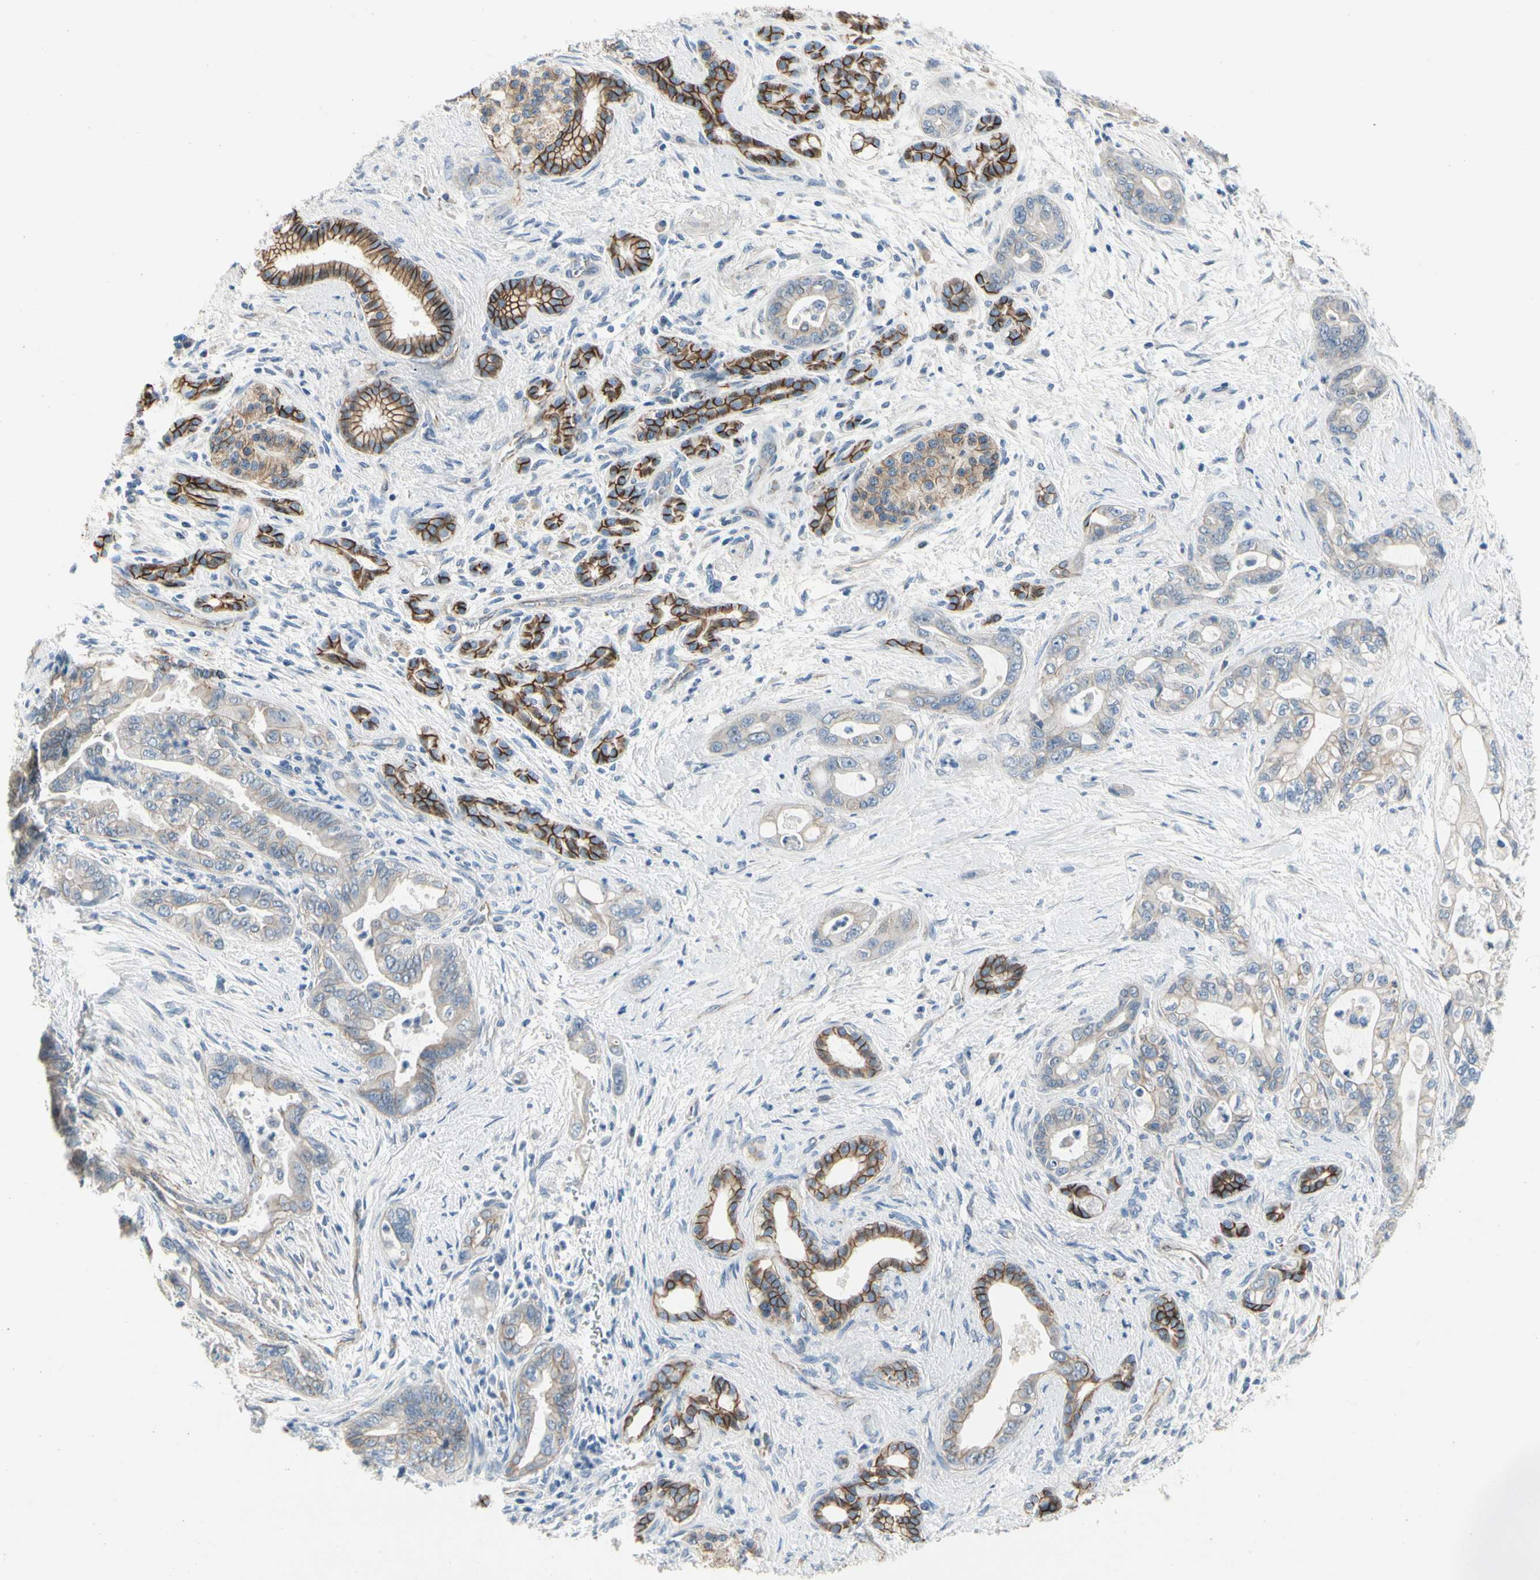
{"staining": {"intensity": "strong", "quantity": "25%-75%", "location": "cytoplasmic/membranous"}, "tissue": "pancreatic cancer", "cell_type": "Tumor cells", "image_type": "cancer", "snomed": [{"axis": "morphology", "description": "Adenocarcinoma, NOS"}, {"axis": "topography", "description": "Pancreas"}], "caption": "Tumor cells reveal high levels of strong cytoplasmic/membranous positivity in about 25%-75% of cells in pancreatic adenocarcinoma.", "gene": "LGR6", "patient": {"sex": "male", "age": 70}}